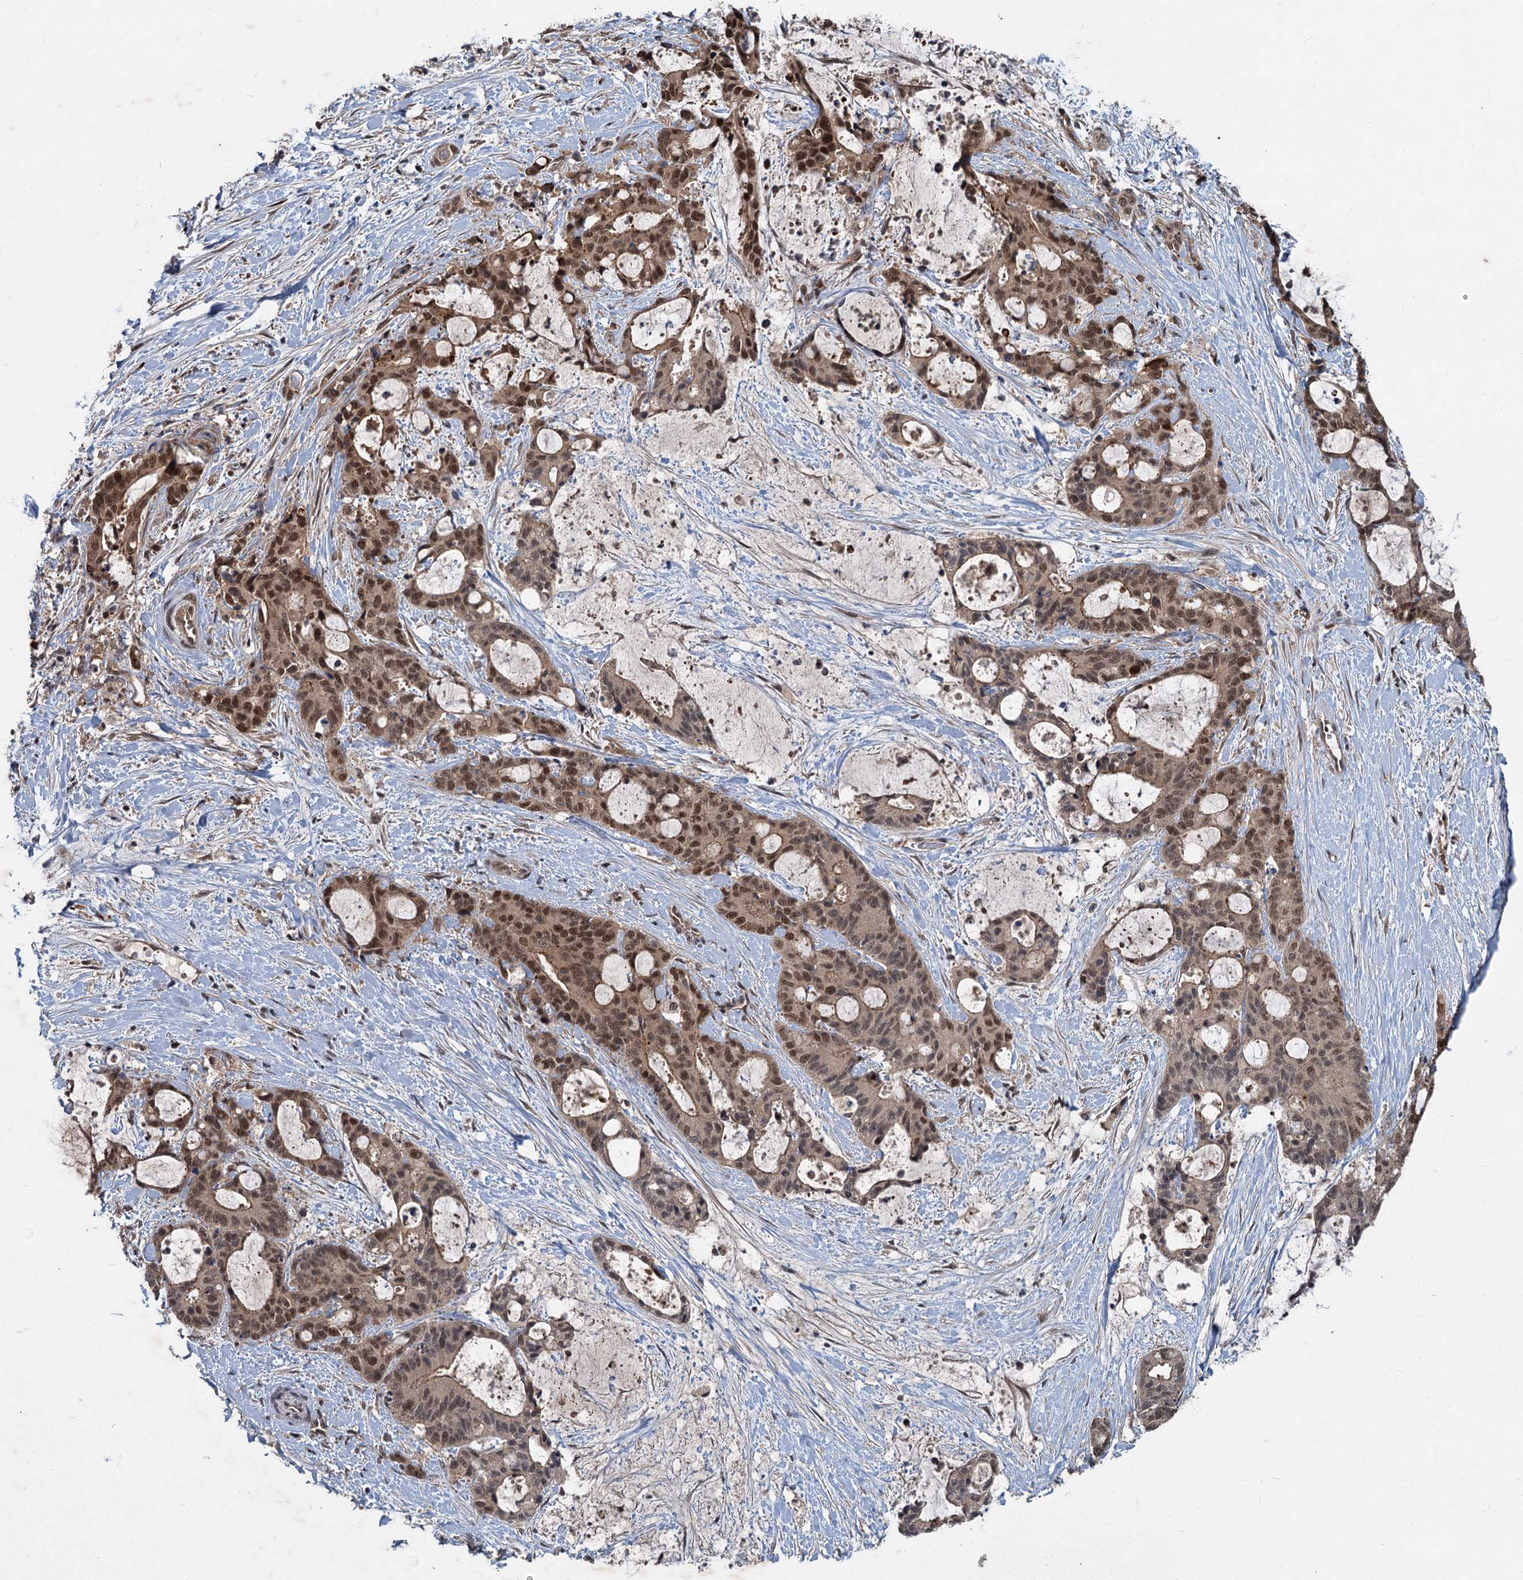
{"staining": {"intensity": "moderate", "quantity": ">75%", "location": "cytoplasmic/membranous,nuclear"}, "tissue": "liver cancer", "cell_type": "Tumor cells", "image_type": "cancer", "snomed": [{"axis": "morphology", "description": "Normal tissue, NOS"}, {"axis": "morphology", "description": "Cholangiocarcinoma"}, {"axis": "topography", "description": "Liver"}, {"axis": "topography", "description": "Peripheral nerve tissue"}], "caption": "Tumor cells exhibit medium levels of moderate cytoplasmic/membranous and nuclear staining in about >75% of cells in liver cholangiocarcinoma.", "gene": "RITA1", "patient": {"sex": "female", "age": 73}}